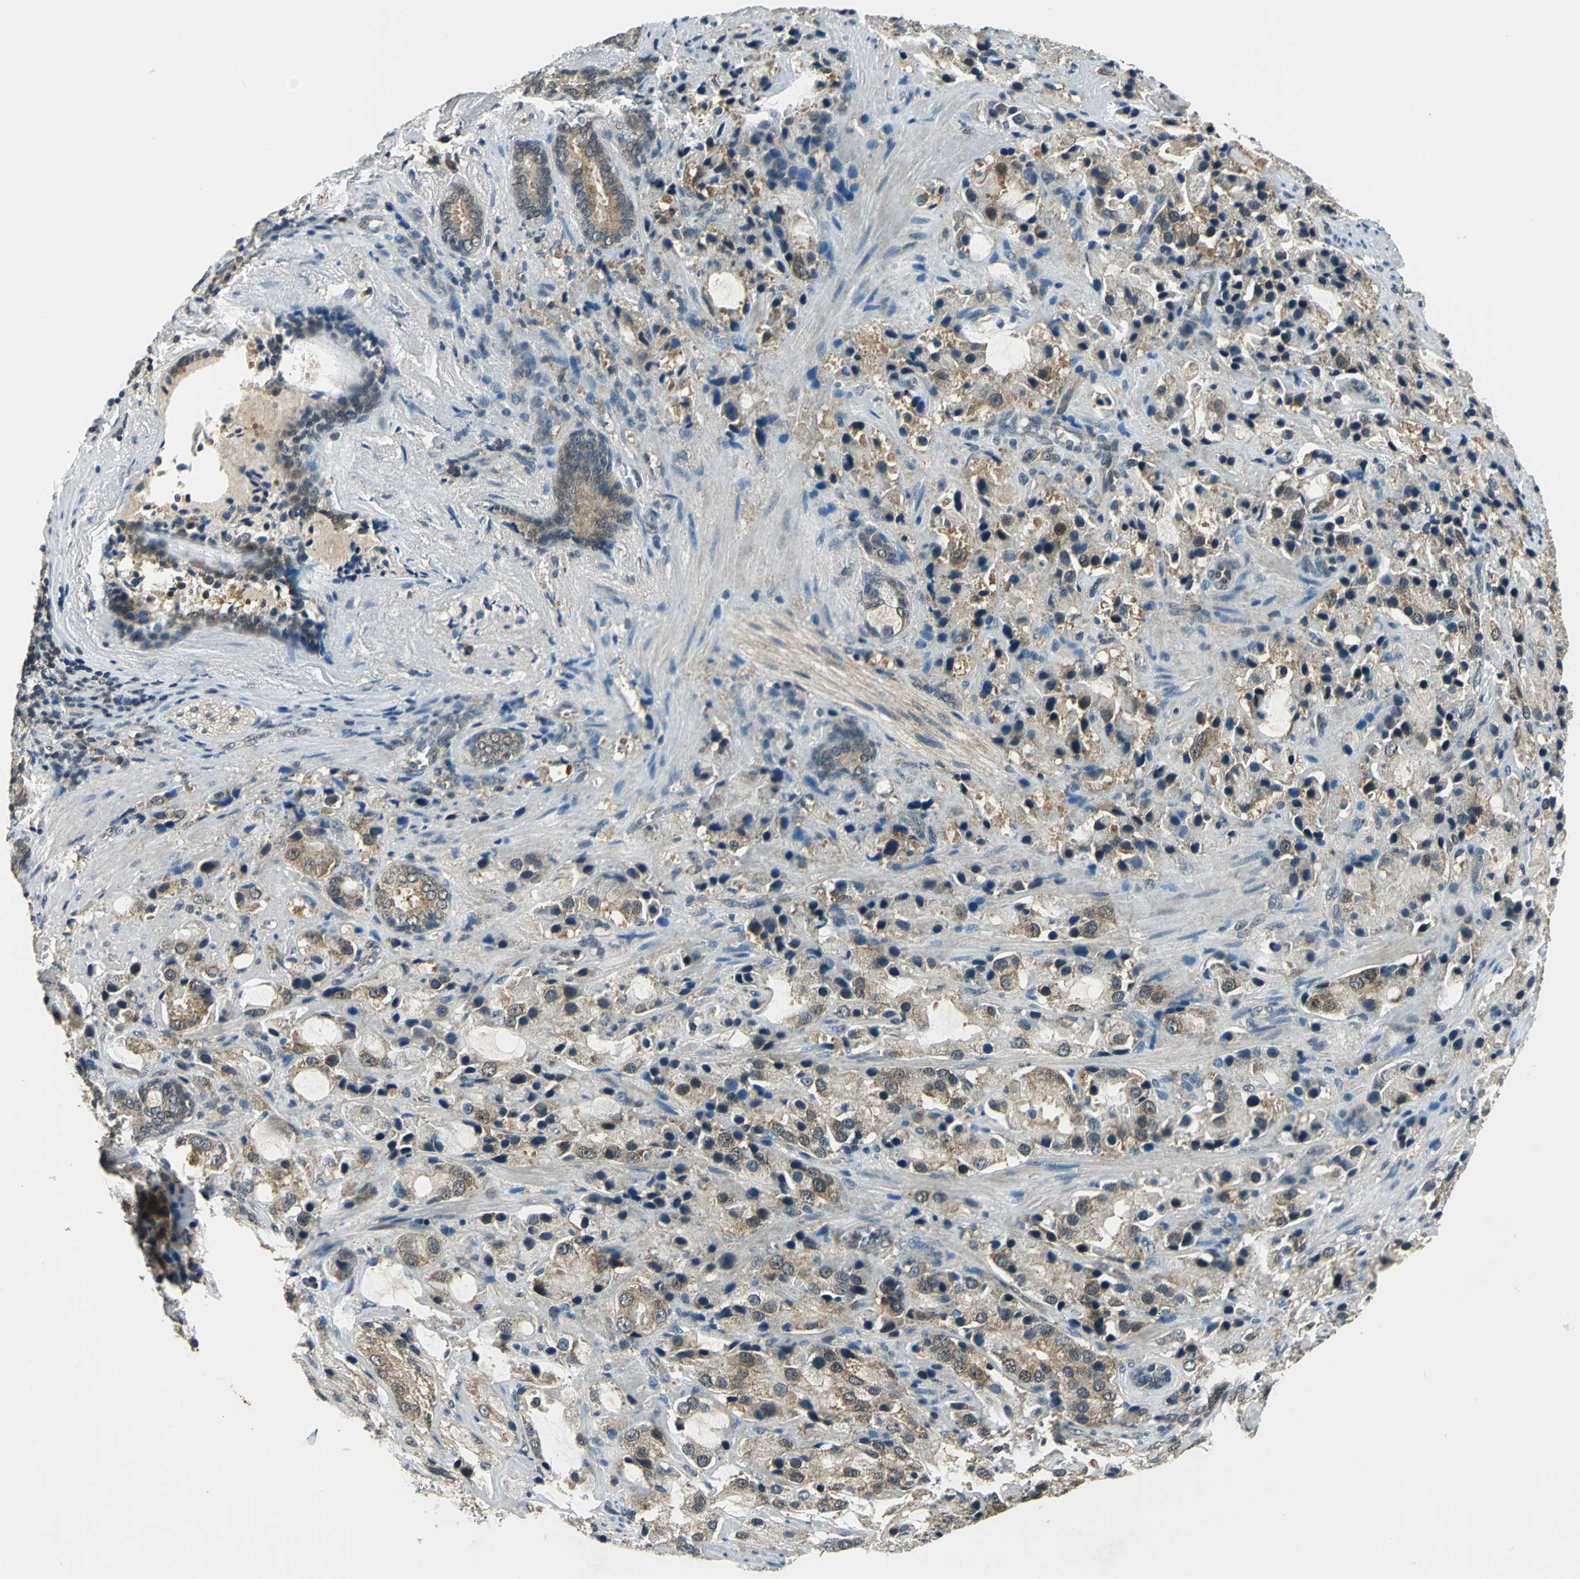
{"staining": {"intensity": "moderate", "quantity": ">75%", "location": "cytoplasmic/membranous"}, "tissue": "prostate cancer", "cell_type": "Tumor cells", "image_type": "cancer", "snomed": [{"axis": "morphology", "description": "Adenocarcinoma, High grade"}, {"axis": "topography", "description": "Prostate"}], "caption": "Brown immunohistochemical staining in human prostate cancer shows moderate cytoplasmic/membranous staining in about >75% of tumor cells. (DAB (3,3'-diaminobenzidine) IHC with brightfield microscopy, high magnification).", "gene": "NUDT2", "patient": {"sex": "male", "age": 70}}